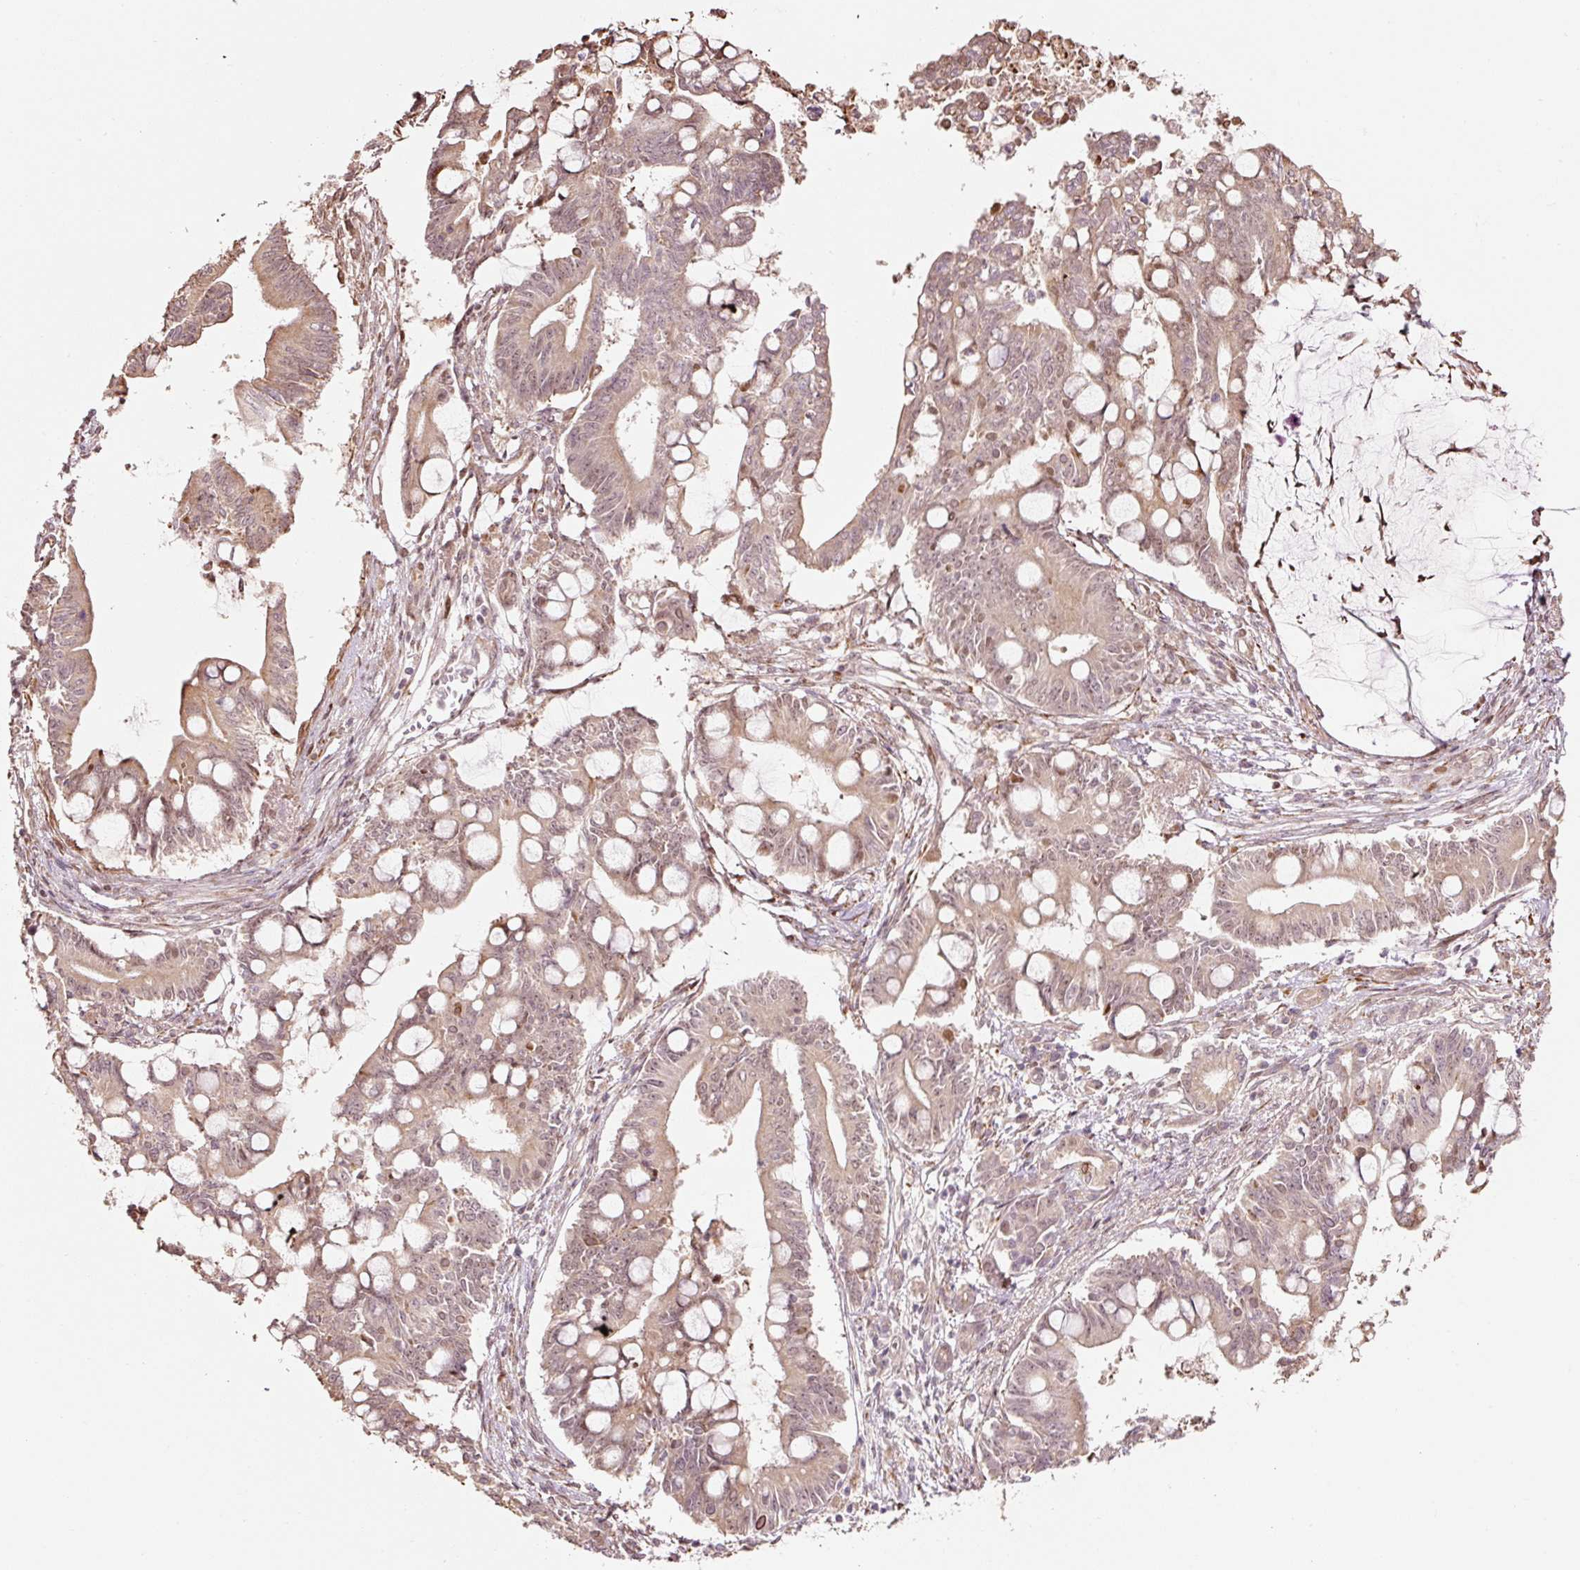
{"staining": {"intensity": "weak", "quantity": ">75%", "location": "cytoplasmic/membranous,nuclear"}, "tissue": "pancreatic cancer", "cell_type": "Tumor cells", "image_type": "cancer", "snomed": [{"axis": "morphology", "description": "Adenocarcinoma, NOS"}, {"axis": "topography", "description": "Pancreas"}], "caption": "The image displays a brown stain indicating the presence of a protein in the cytoplasmic/membranous and nuclear of tumor cells in pancreatic cancer (adenocarcinoma).", "gene": "ETF1", "patient": {"sex": "male", "age": 68}}